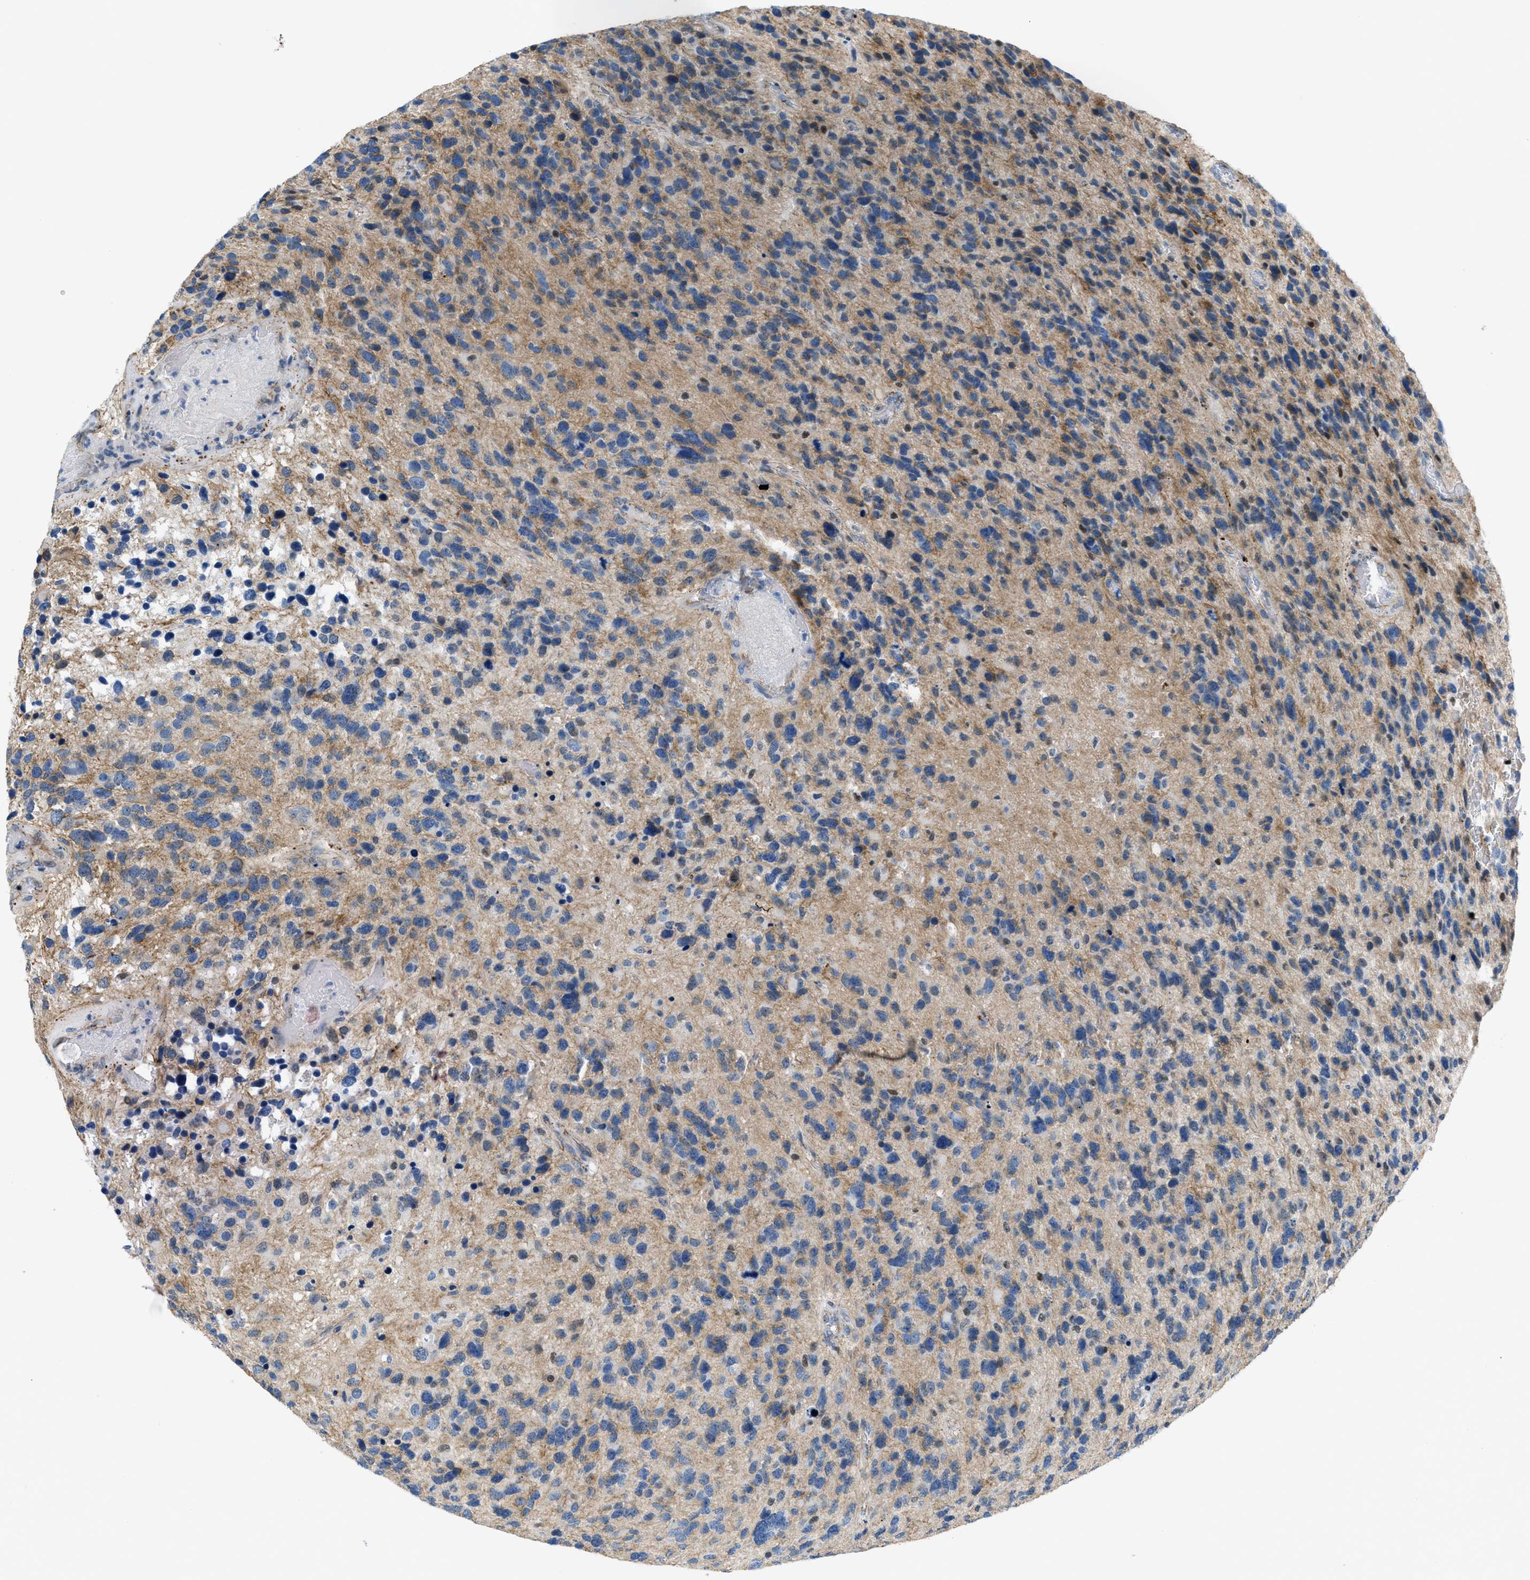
{"staining": {"intensity": "weak", "quantity": "<25%", "location": "cytoplasmic/membranous"}, "tissue": "glioma", "cell_type": "Tumor cells", "image_type": "cancer", "snomed": [{"axis": "morphology", "description": "Glioma, malignant, High grade"}, {"axis": "topography", "description": "Brain"}], "caption": "Tumor cells show no significant expression in malignant glioma (high-grade).", "gene": "FBN1", "patient": {"sex": "female", "age": 58}}